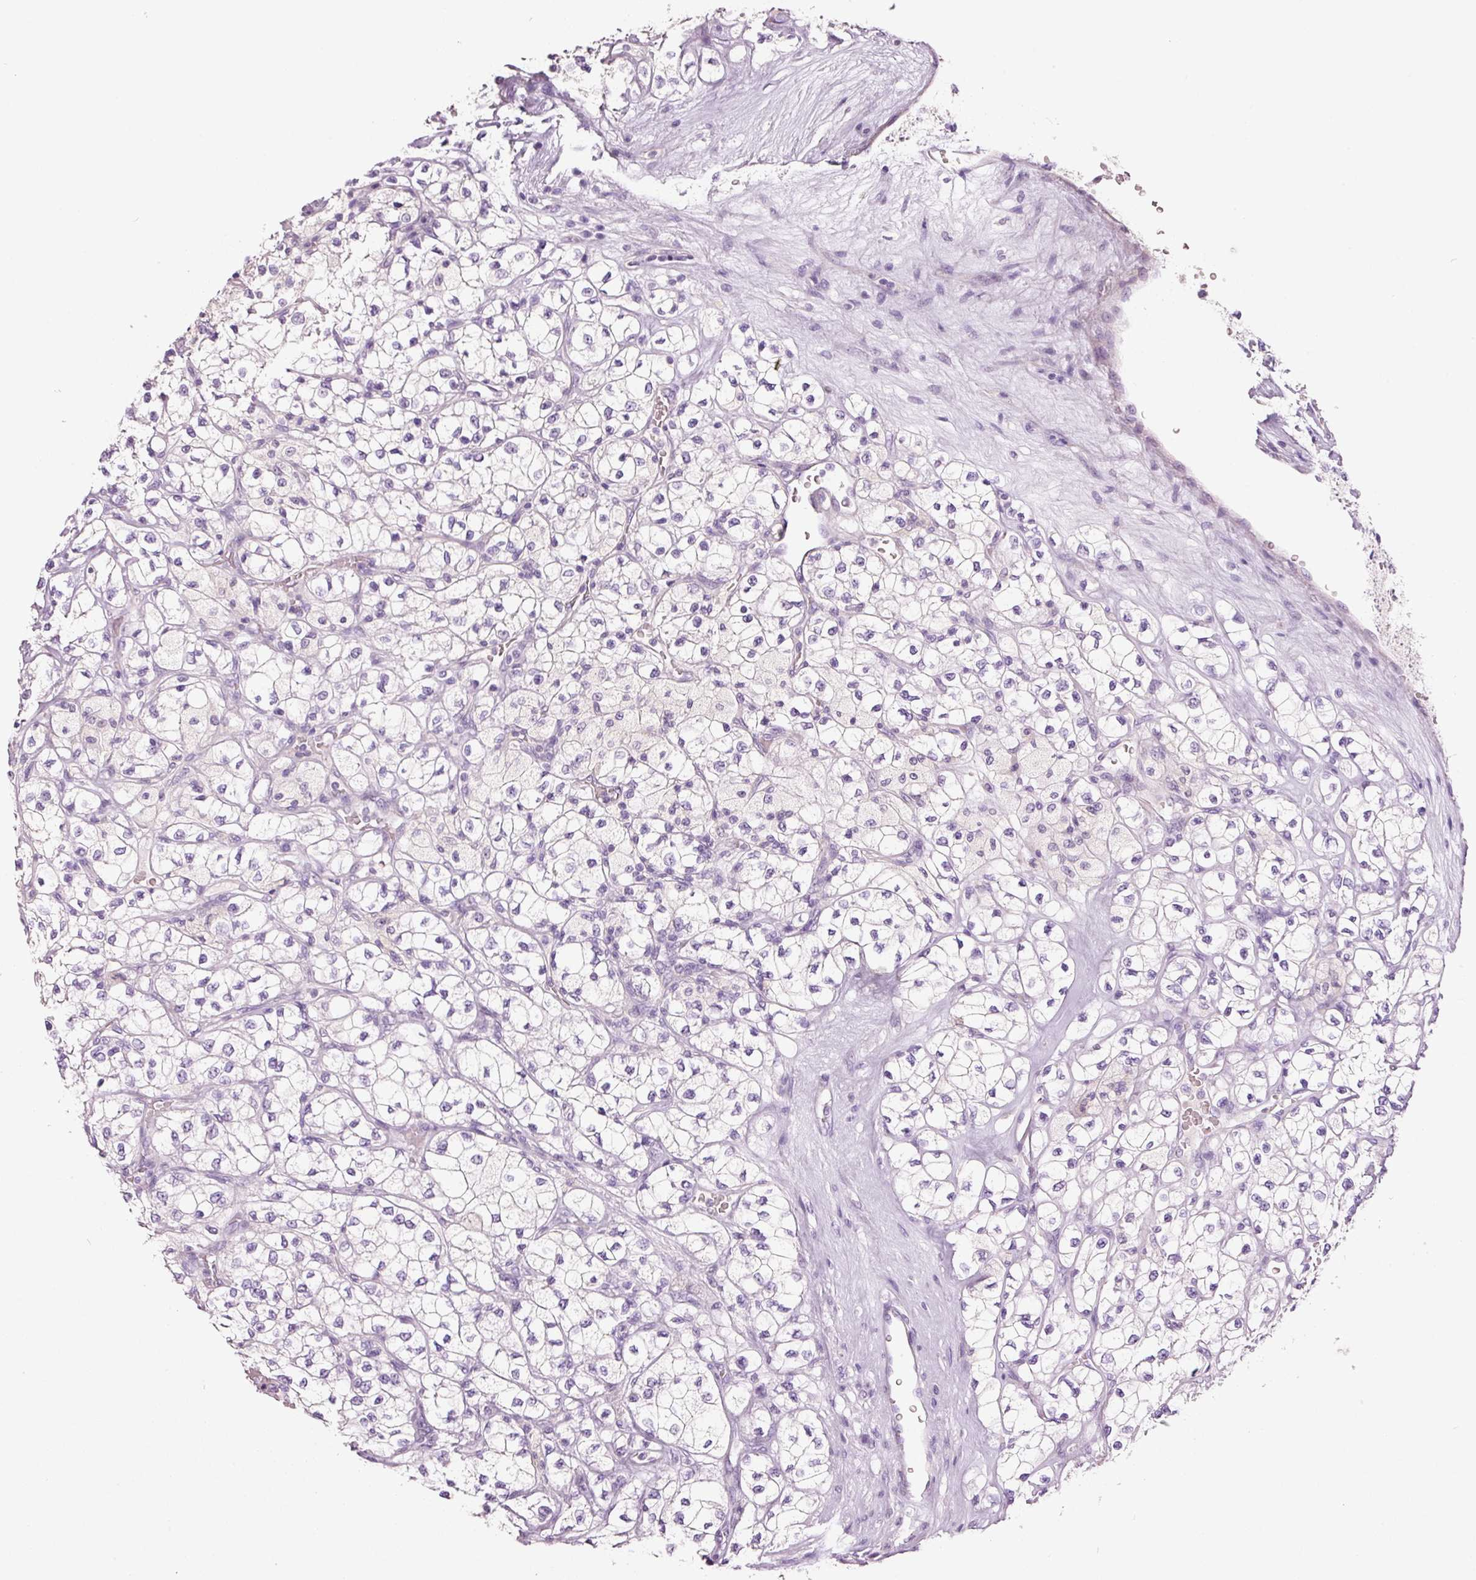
{"staining": {"intensity": "negative", "quantity": "none", "location": "none"}, "tissue": "renal cancer", "cell_type": "Tumor cells", "image_type": "cancer", "snomed": [{"axis": "morphology", "description": "Adenocarcinoma, NOS"}, {"axis": "topography", "description": "Kidney"}], "caption": "This is an immunohistochemistry micrograph of renal cancer (adenocarcinoma). There is no staining in tumor cells.", "gene": "GCG", "patient": {"sex": "male", "age": 80}}